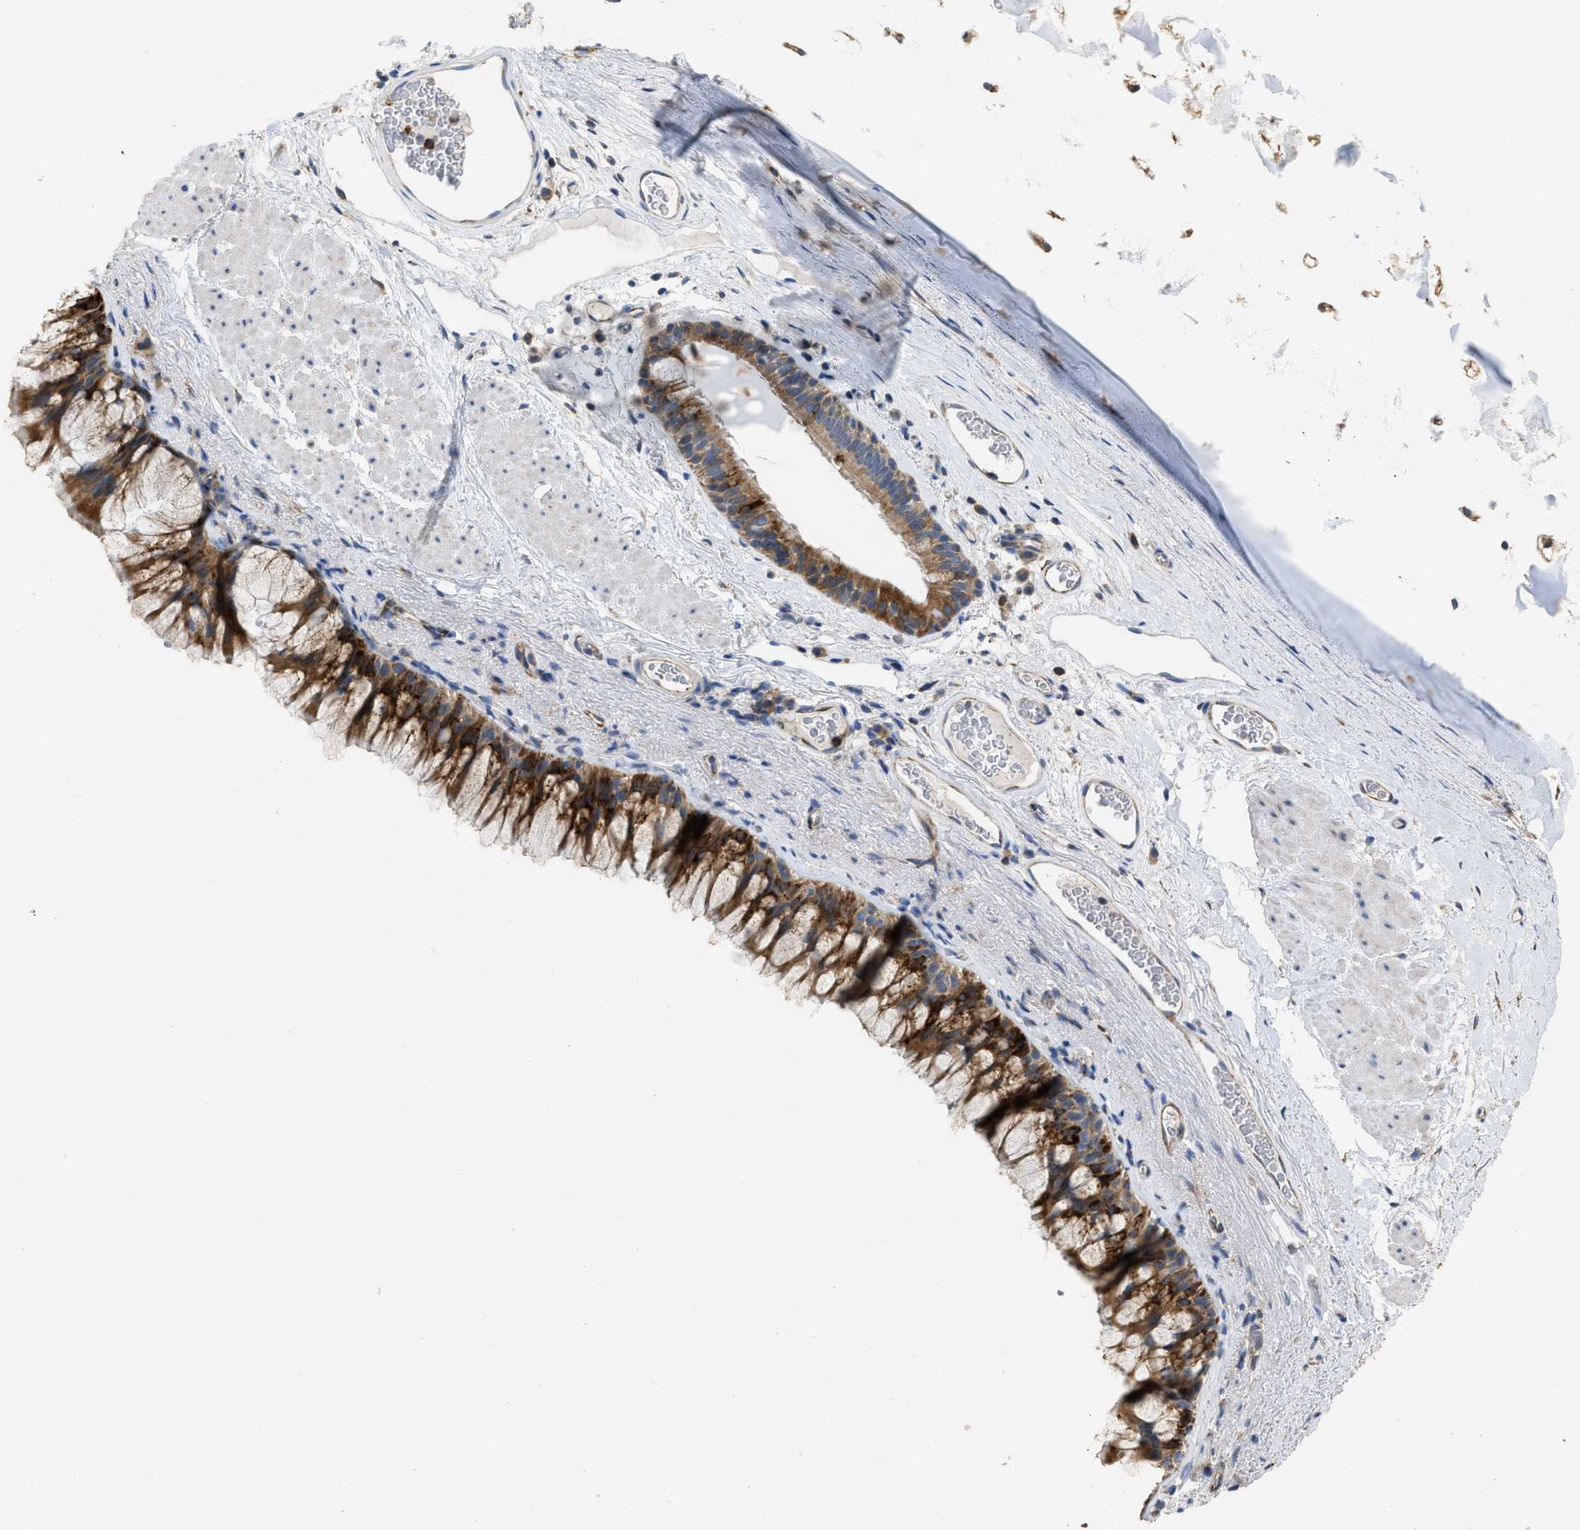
{"staining": {"intensity": "moderate", "quantity": ">75%", "location": "cytoplasmic/membranous"}, "tissue": "bronchus", "cell_type": "Respiratory epithelial cells", "image_type": "normal", "snomed": [{"axis": "morphology", "description": "Normal tissue, NOS"}, {"axis": "topography", "description": "Cartilage tissue"}, {"axis": "topography", "description": "Bronchus"}], "caption": "High-magnification brightfield microscopy of unremarkable bronchus stained with DAB (brown) and counterstained with hematoxylin (blue). respiratory epithelial cells exhibit moderate cytoplasmic/membranous positivity is seen in approximately>75% of cells. (DAB (3,3'-diaminobenzidine) IHC with brightfield microscopy, high magnification).", "gene": "AK2", "patient": {"sex": "female", "age": 53}}